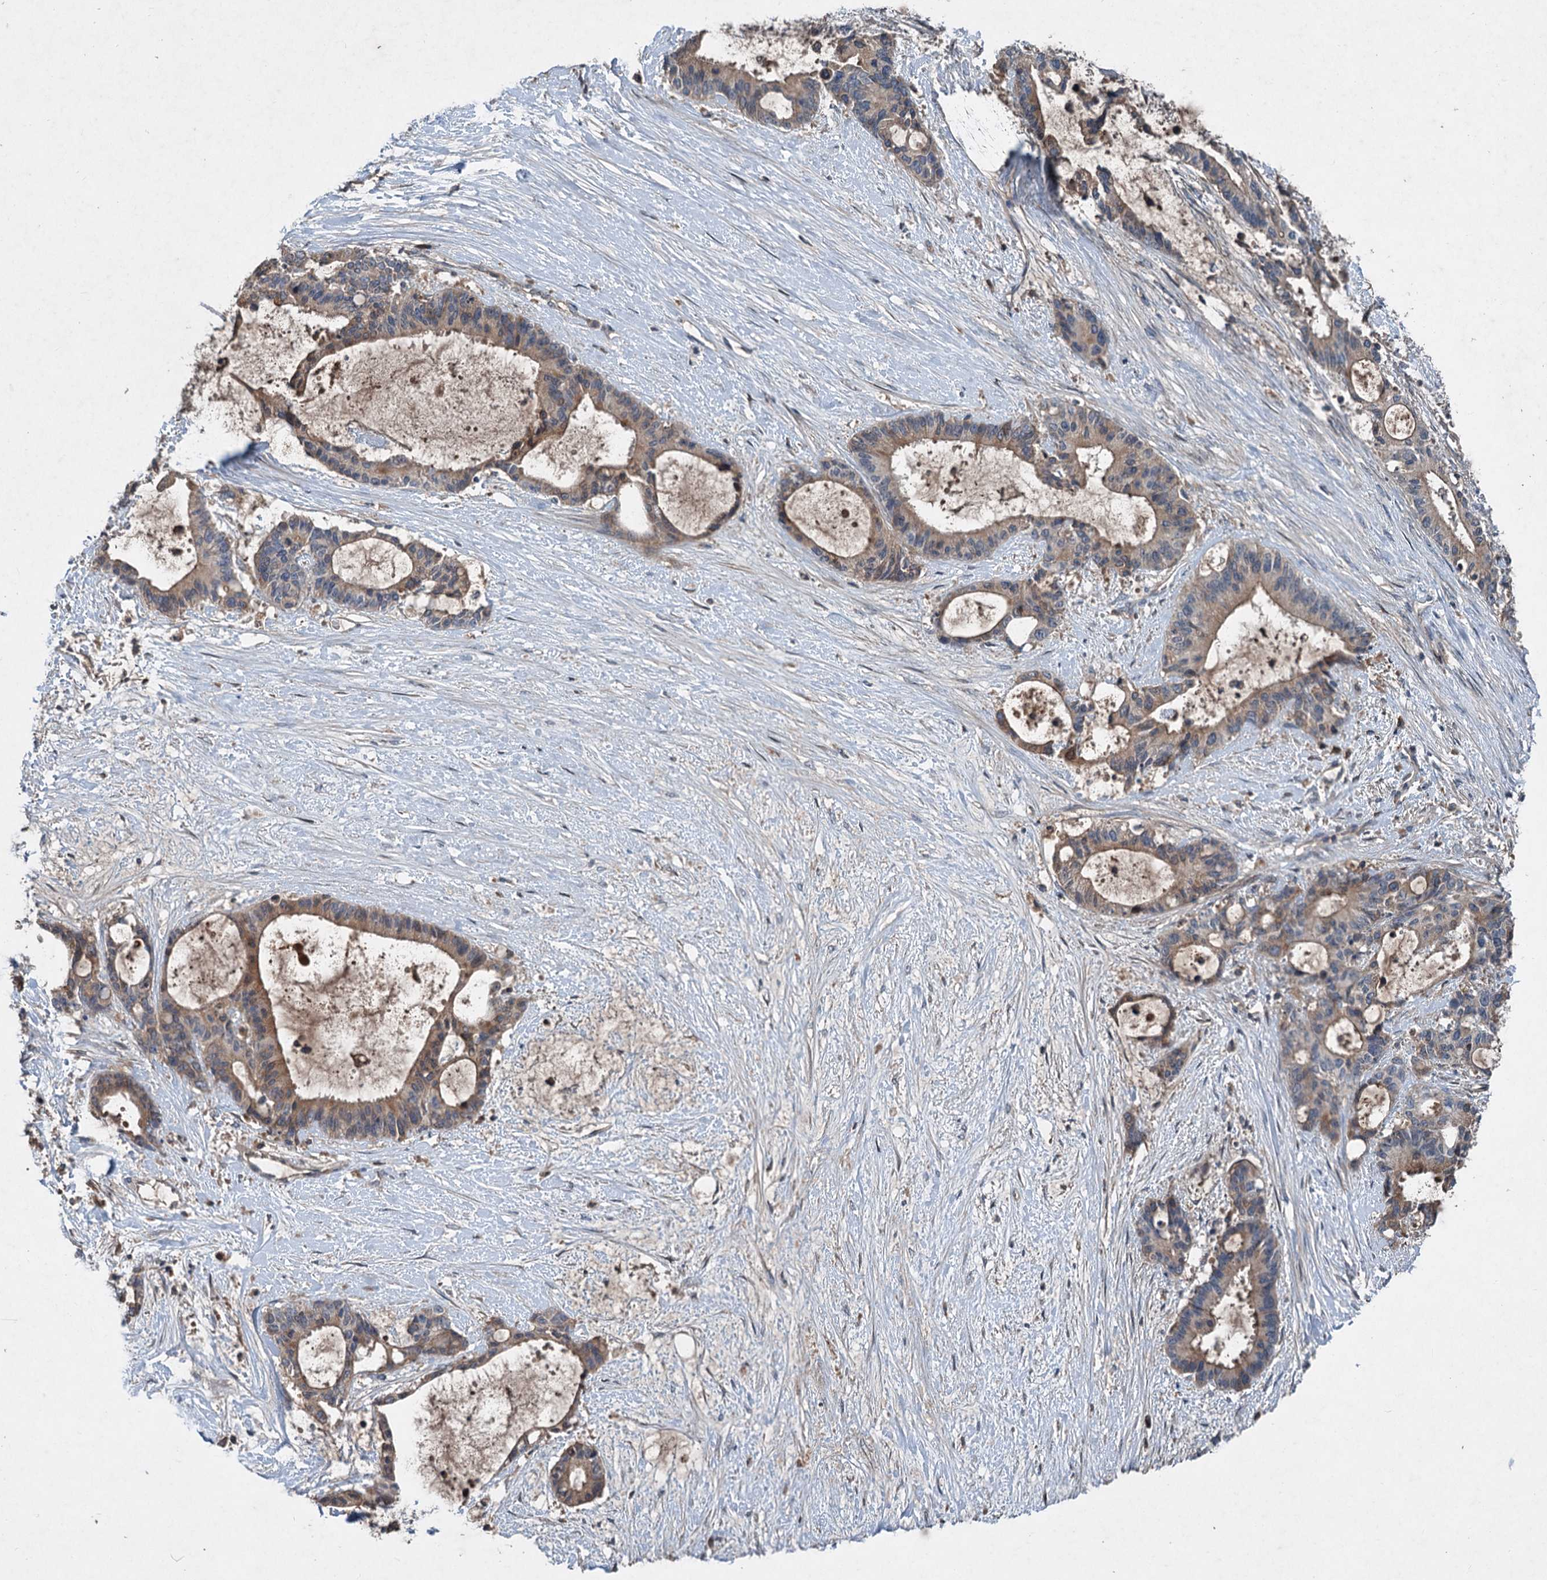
{"staining": {"intensity": "weak", "quantity": ">75%", "location": "cytoplasmic/membranous"}, "tissue": "liver cancer", "cell_type": "Tumor cells", "image_type": "cancer", "snomed": [{"axis": "morphology", "description": "Normal tissue, NOS"}, {"axis": "morphology", "description": "Cholangiocarcinoma"}, {"axis": "topography", "description": "Liver"}, {"axis": "topography", "description": "Peripheral nerve tissue"}], "caption": "A brown stain highlights weak cytoplasmic/membranous positivity of a protein in liver cancer tumor cells.", "gene": "TAPBPL", "patient": {"sex": "female", "age": 73}}